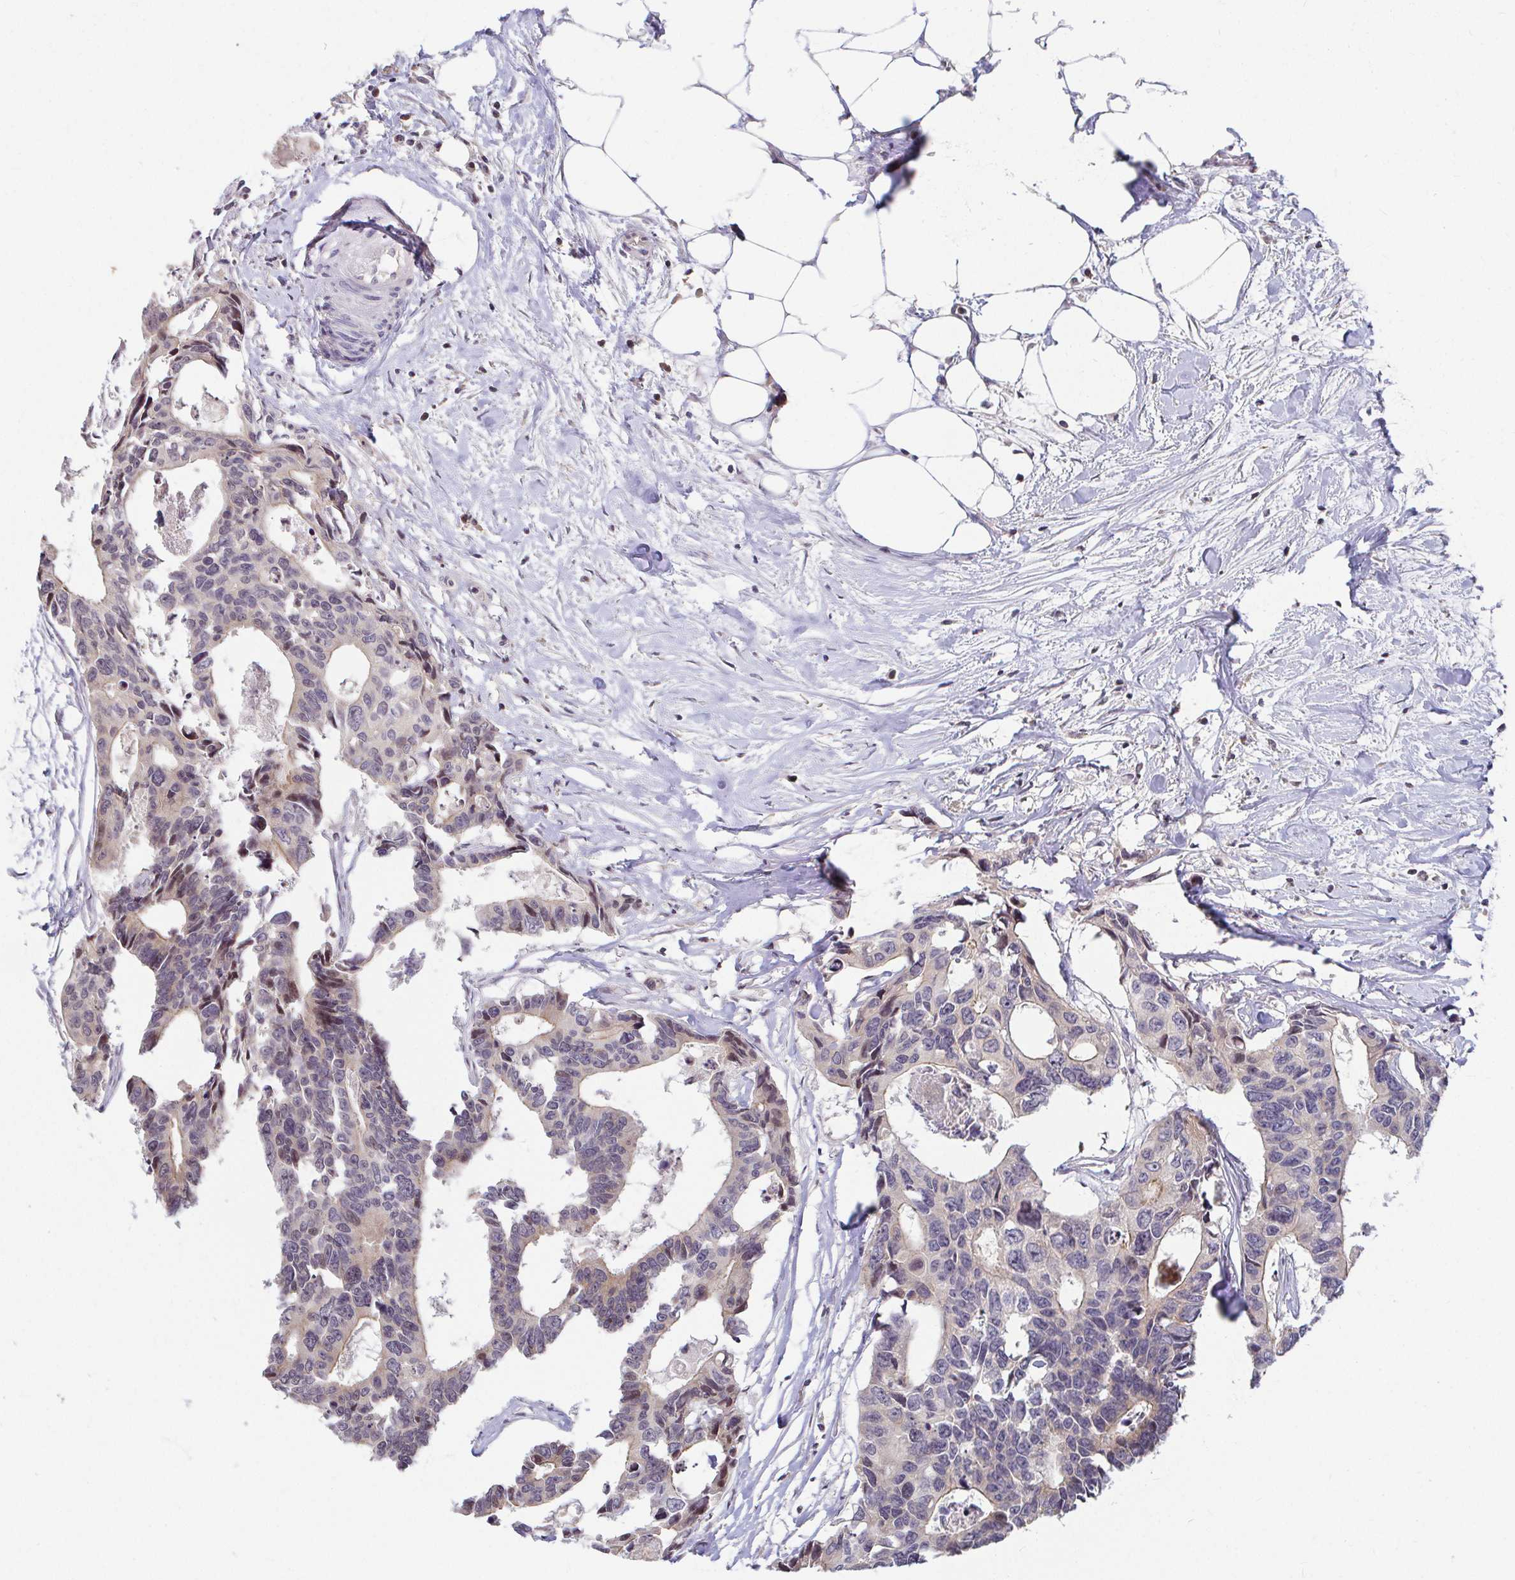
{"staining": {"intensity": "negative", "quantity": "none", "location": "none"}, "tissue": "colorectal cancer", "cell_type": "Tumor cells", "image_type": "cancer", "snomed": [{"axis": "morphology", "description": "Adenocarcinoma, NOS"}, {"axis": "topography", "description": "Rectum"}], "caption": "Colorectal cancer (adenocarcinoma) was stained to show a protein in brown. There is no significant positivity in tumor cells.", "gene": "ANK3", "patient": {"sex": "male", "age": 57}}